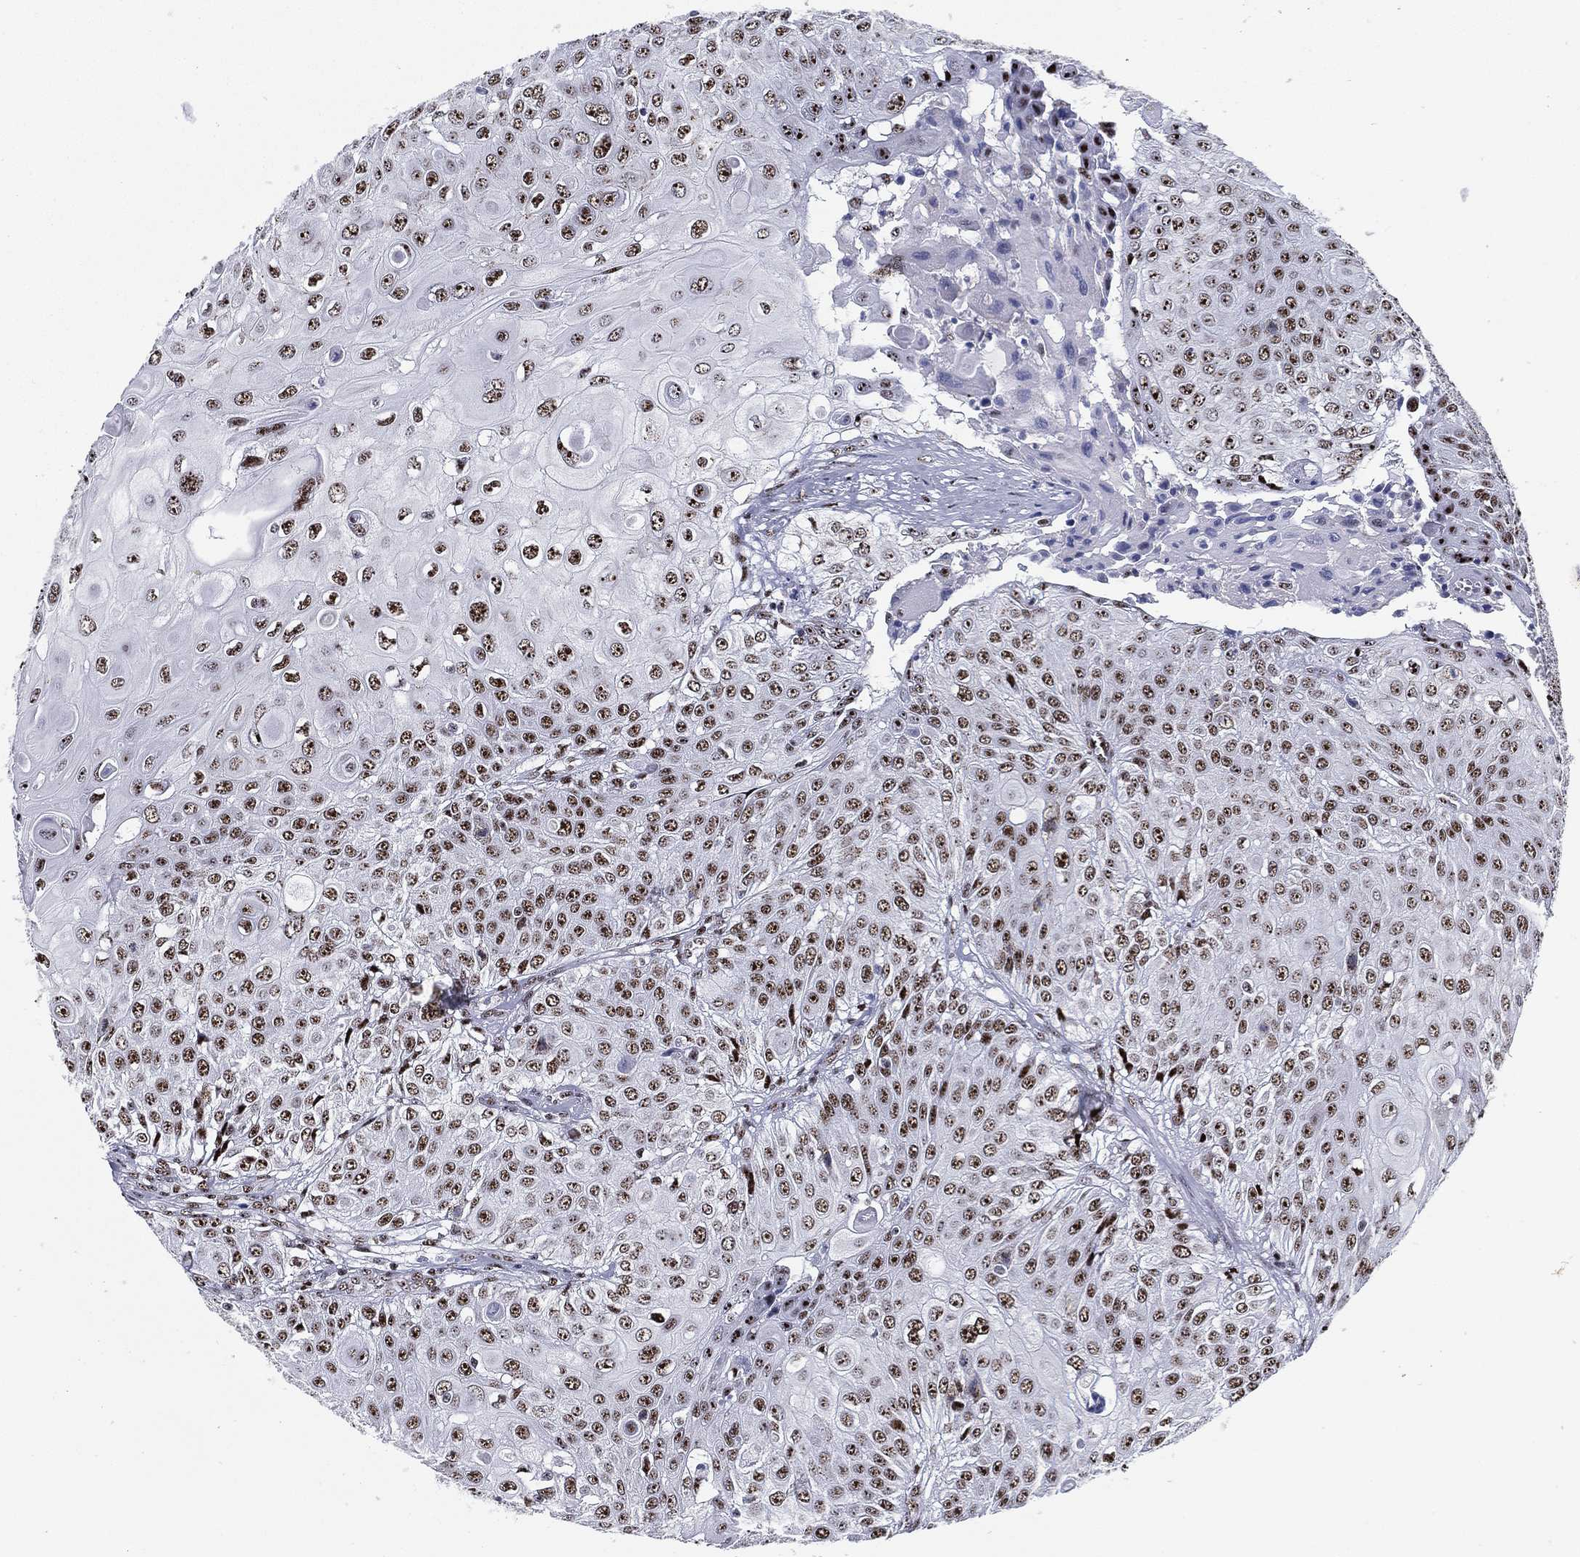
{"staining": {"intensity": "moderate", "quantity": ">75%", "location": "nuclear"}, "tissue": "urothelial cancer", "cell_type": "Tumor cells", "image_type": "cancer", "snomed": [{"axis": "morphology", "description": "Urothelial carcinoma, High grade"}, {"axis": "topography", "description": "Urinary bladder"}], "caption": "IHC of urothelial carcinoma (high-grade) shows medium levels of moderate nuclear positivity in approximately >75% of tumor cells. The staining was performed using DAB (3,3'-diaminobenzidine) to visualize the protein expression in brown, while the nuclei were stained in blue with hematoxylin (Magnification: 20x).", "gene": "CYB561D2", "patient": {"sex": "female", "age": 79}}